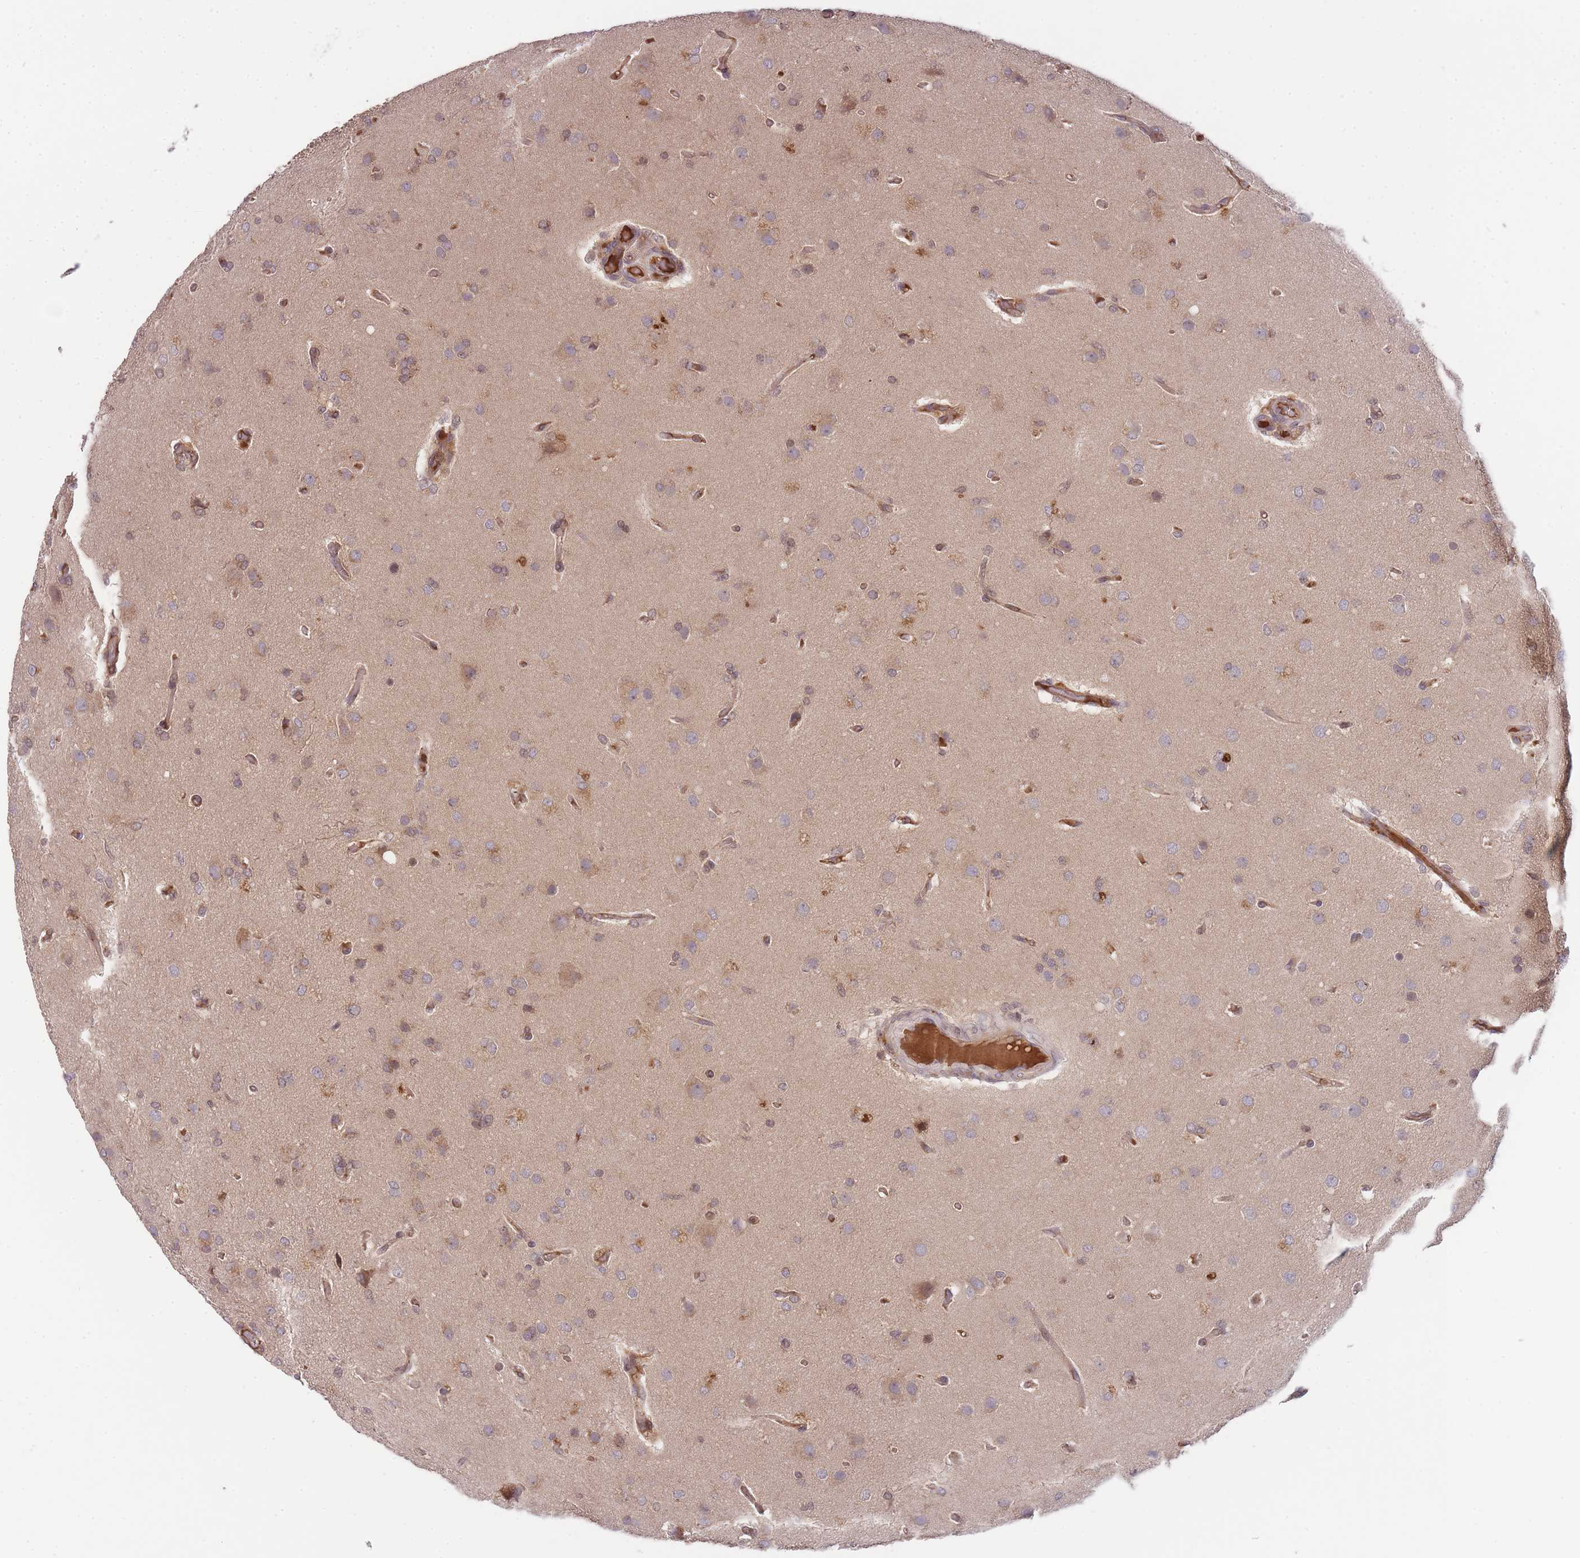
{"staining": {"intensity": "moderate", "quantity": "25%-75%", "location": "cytoplasmic/membranous"}, "tissue": "glioma", "cell_type": "Tumor cells", "image_type": "cancer", "snomed": [{"axis": "morphology", "description": "Glioma, malignant, High grade"}, {"axis": "topography", "description": "Brain"}], "caption": "Protein staining reveals moderate cytoplasmic/membranous positivity in approximately 25%-75% of tumor cells in malignant glioma (high-grade). The protein of interest is shown in brown color, while the nuclei are stained blue.", "gene": "RALGDS", "patient": {"sex": "female", "age": 74}}